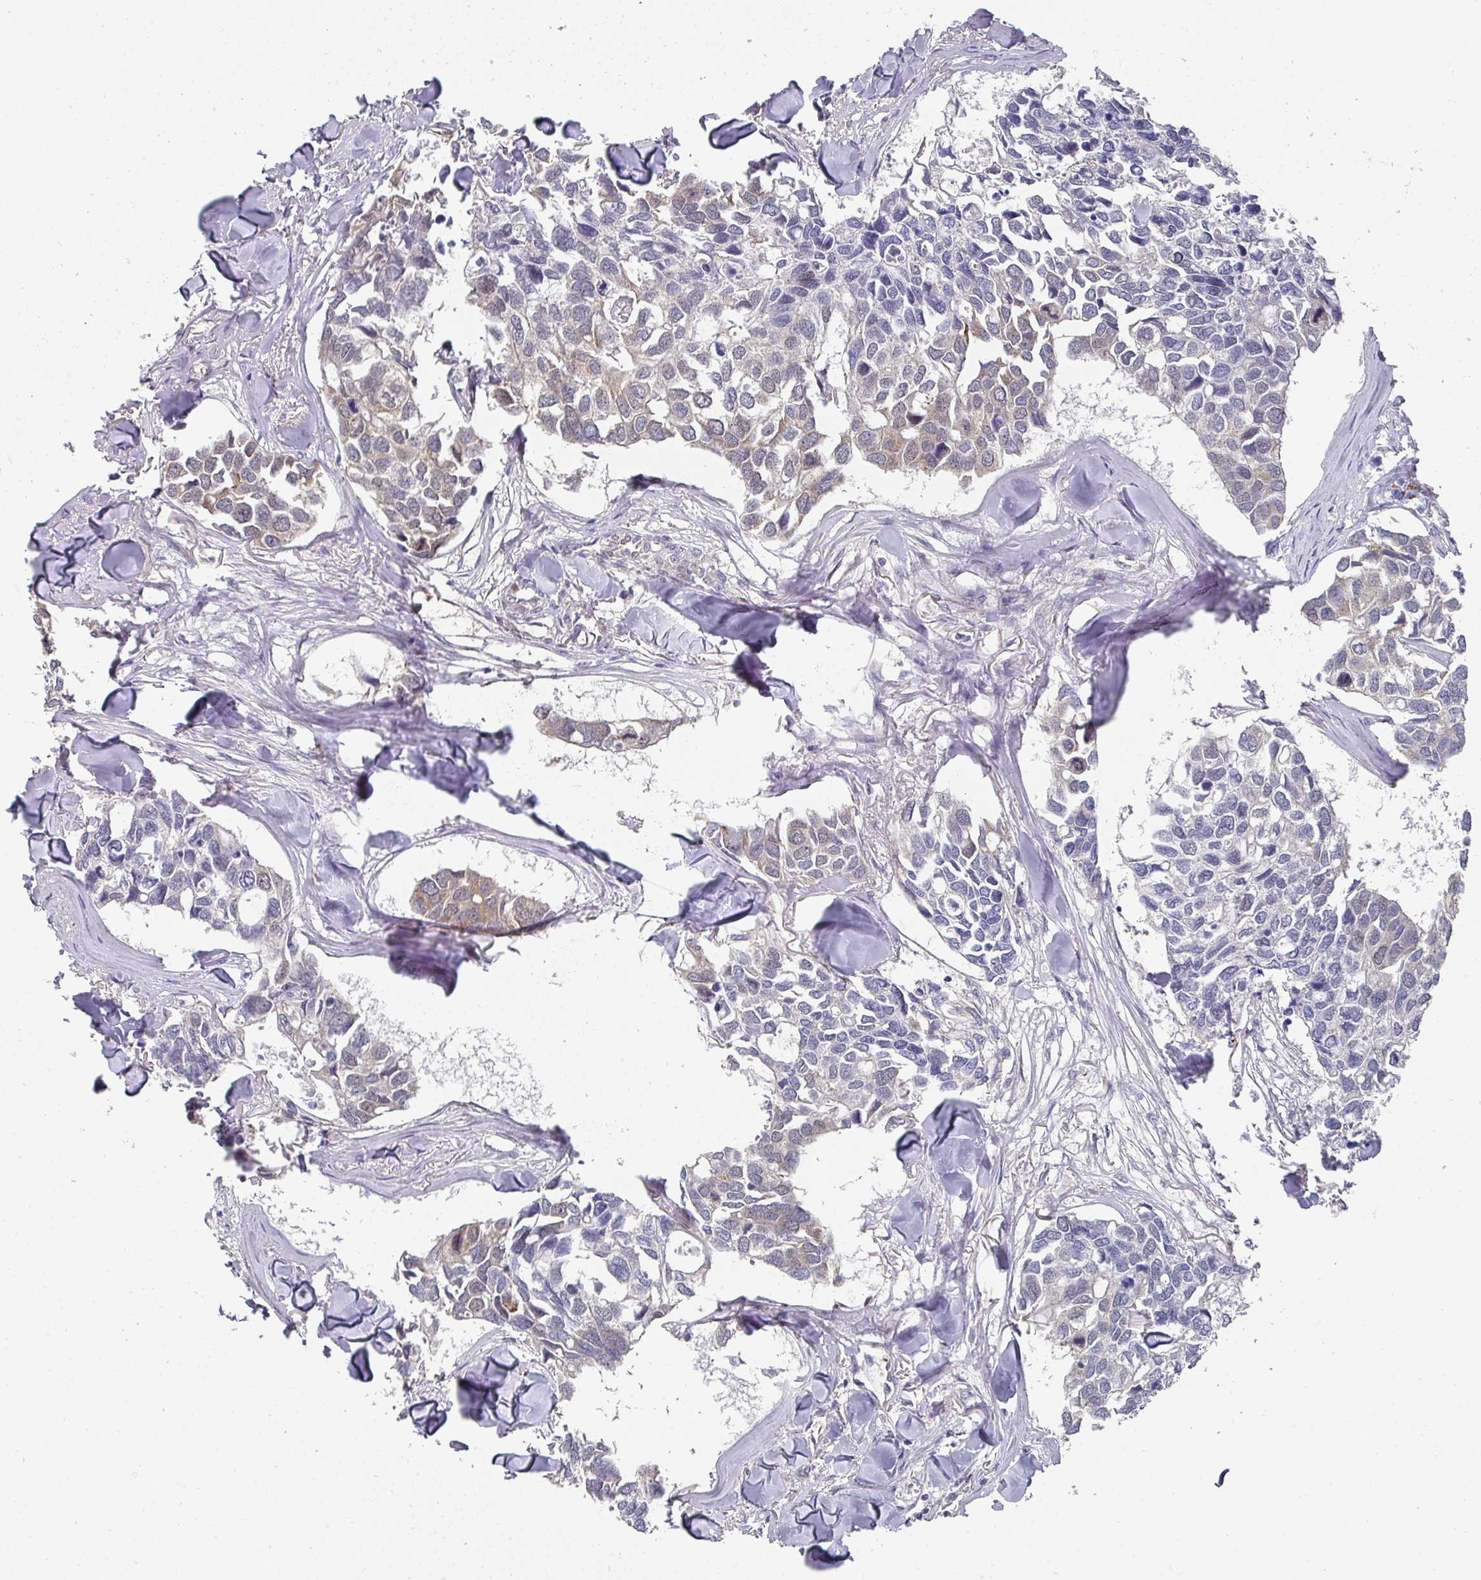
{"staining": {"intensity": "weak", "quantity": "<25%", "location": "cytoplasmic/membranous"}, "tissue": "breast cancer", "cell_type": "Tumor cells", "image_type": "cancer", "snomed": [{"axis": "morphology", "description": "Duct carcinoma"}, {"axis": "topography", "description": "Breast"}], "caption": "High power microscopy image of an immunohistochemistry image of breast invasive ductal carcinoma, revealing no significant positivity in tumor cells. (DAB (3,3'-diaminobenzidine) IHC with hematoxylin counter stain).", "gene": "C18orf25", "patient": {"sex": "female", "age": 83}}